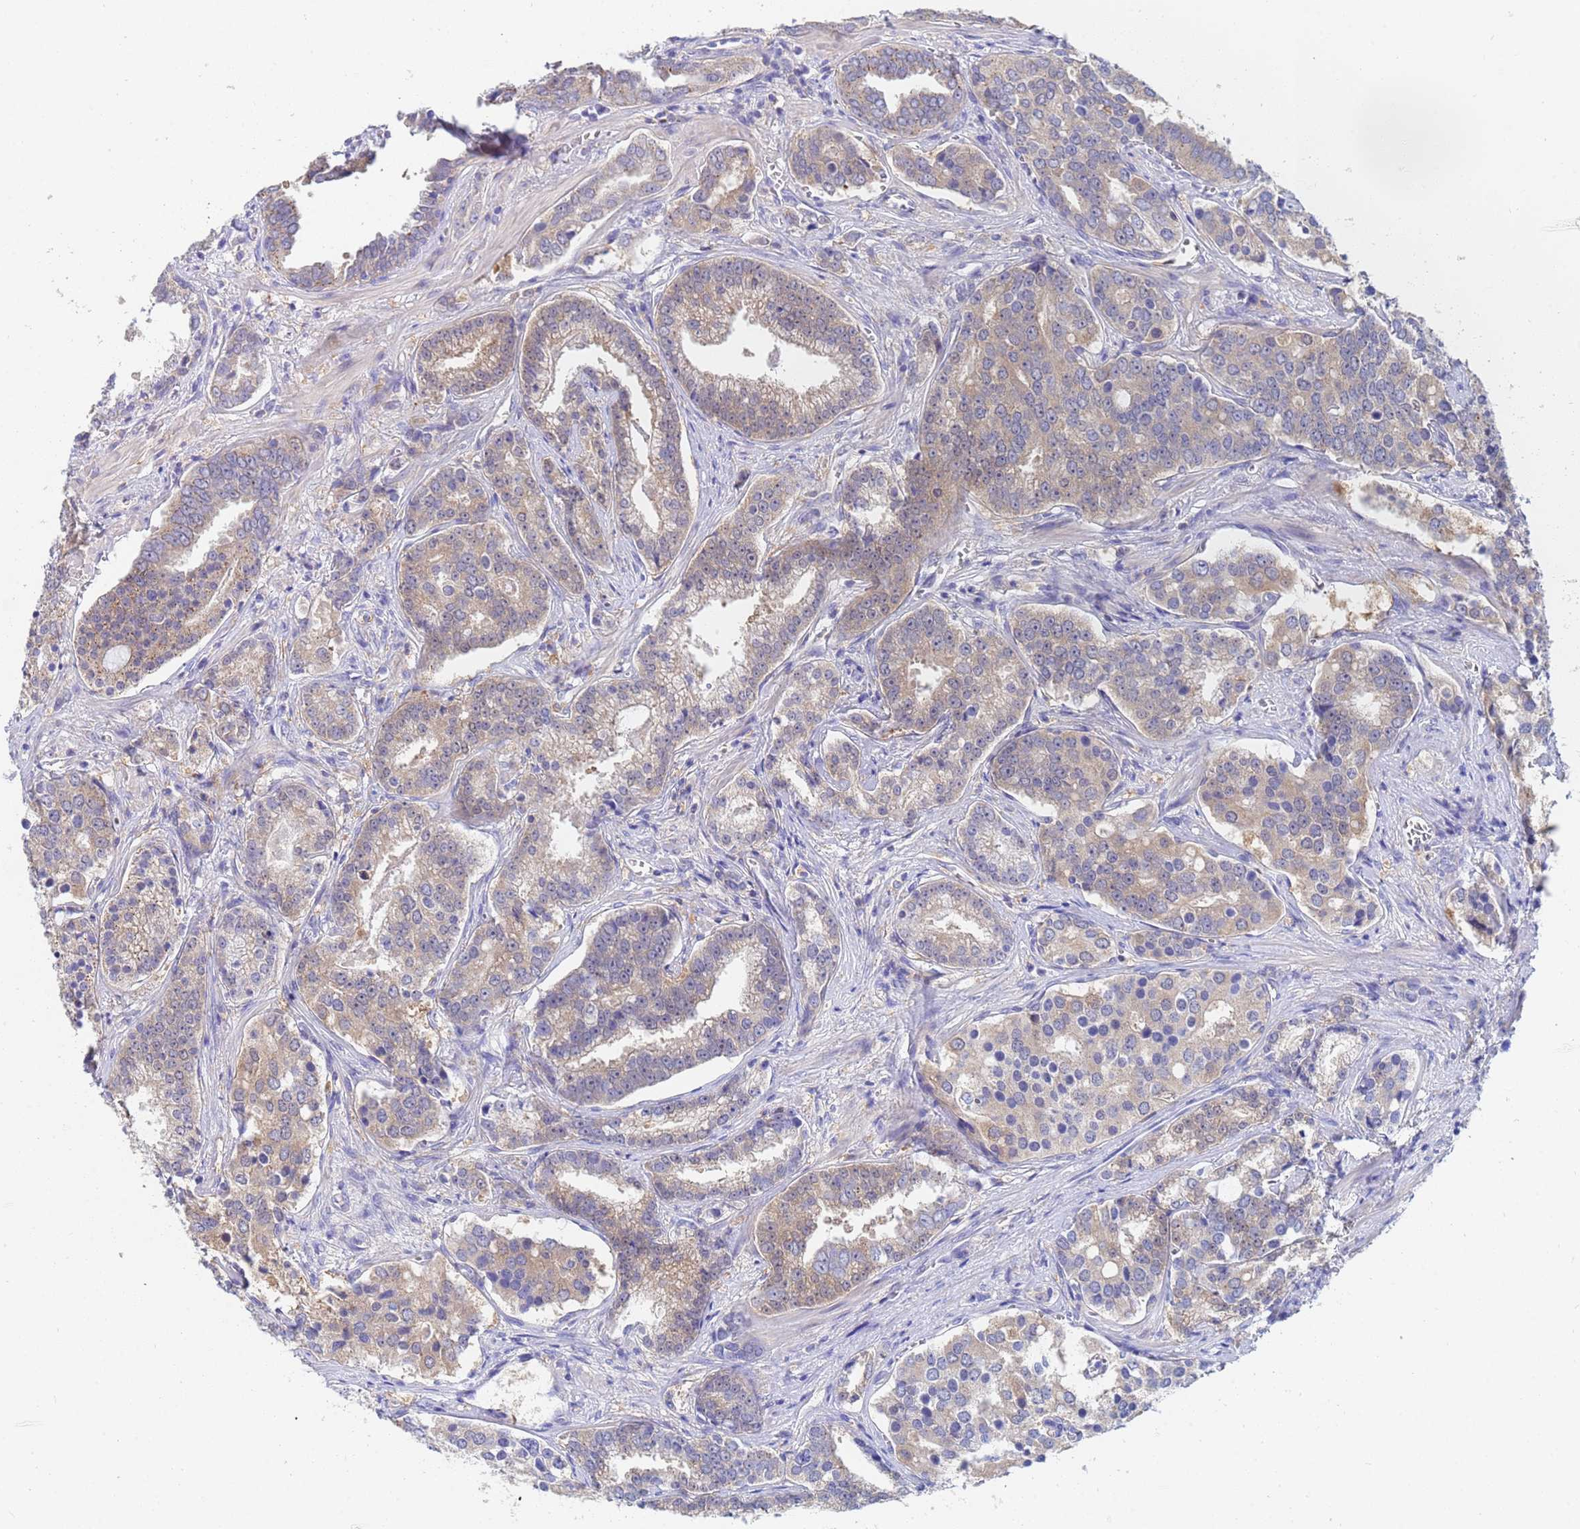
{"staining": {"intensity": "weak", "quantity": ">75%", "location": "cytoplasmic/membranous"}, "tissue": "prostate cancer", "cell_type": "Tumor cells", "image_type": "cancer", "snomed": [{"axis": "morphology", "description": "Adenocarcinoma, High grade"}, {"axis": "topography", "description": "Prostate"}], "caption": "Tumor cells exhibit weak cytoplasmic/membranous expression in approximately >75% of cells in adenocarcinoma (high-grade) (prostate). Using DAB (3,3'-diaminobenzidine) (brown) and hematoxylin (blue) stains, captured at high magnification using brightfield microscopy.", "gene": "TTLL11", "patient": {"sex": "male", "age": 67}}